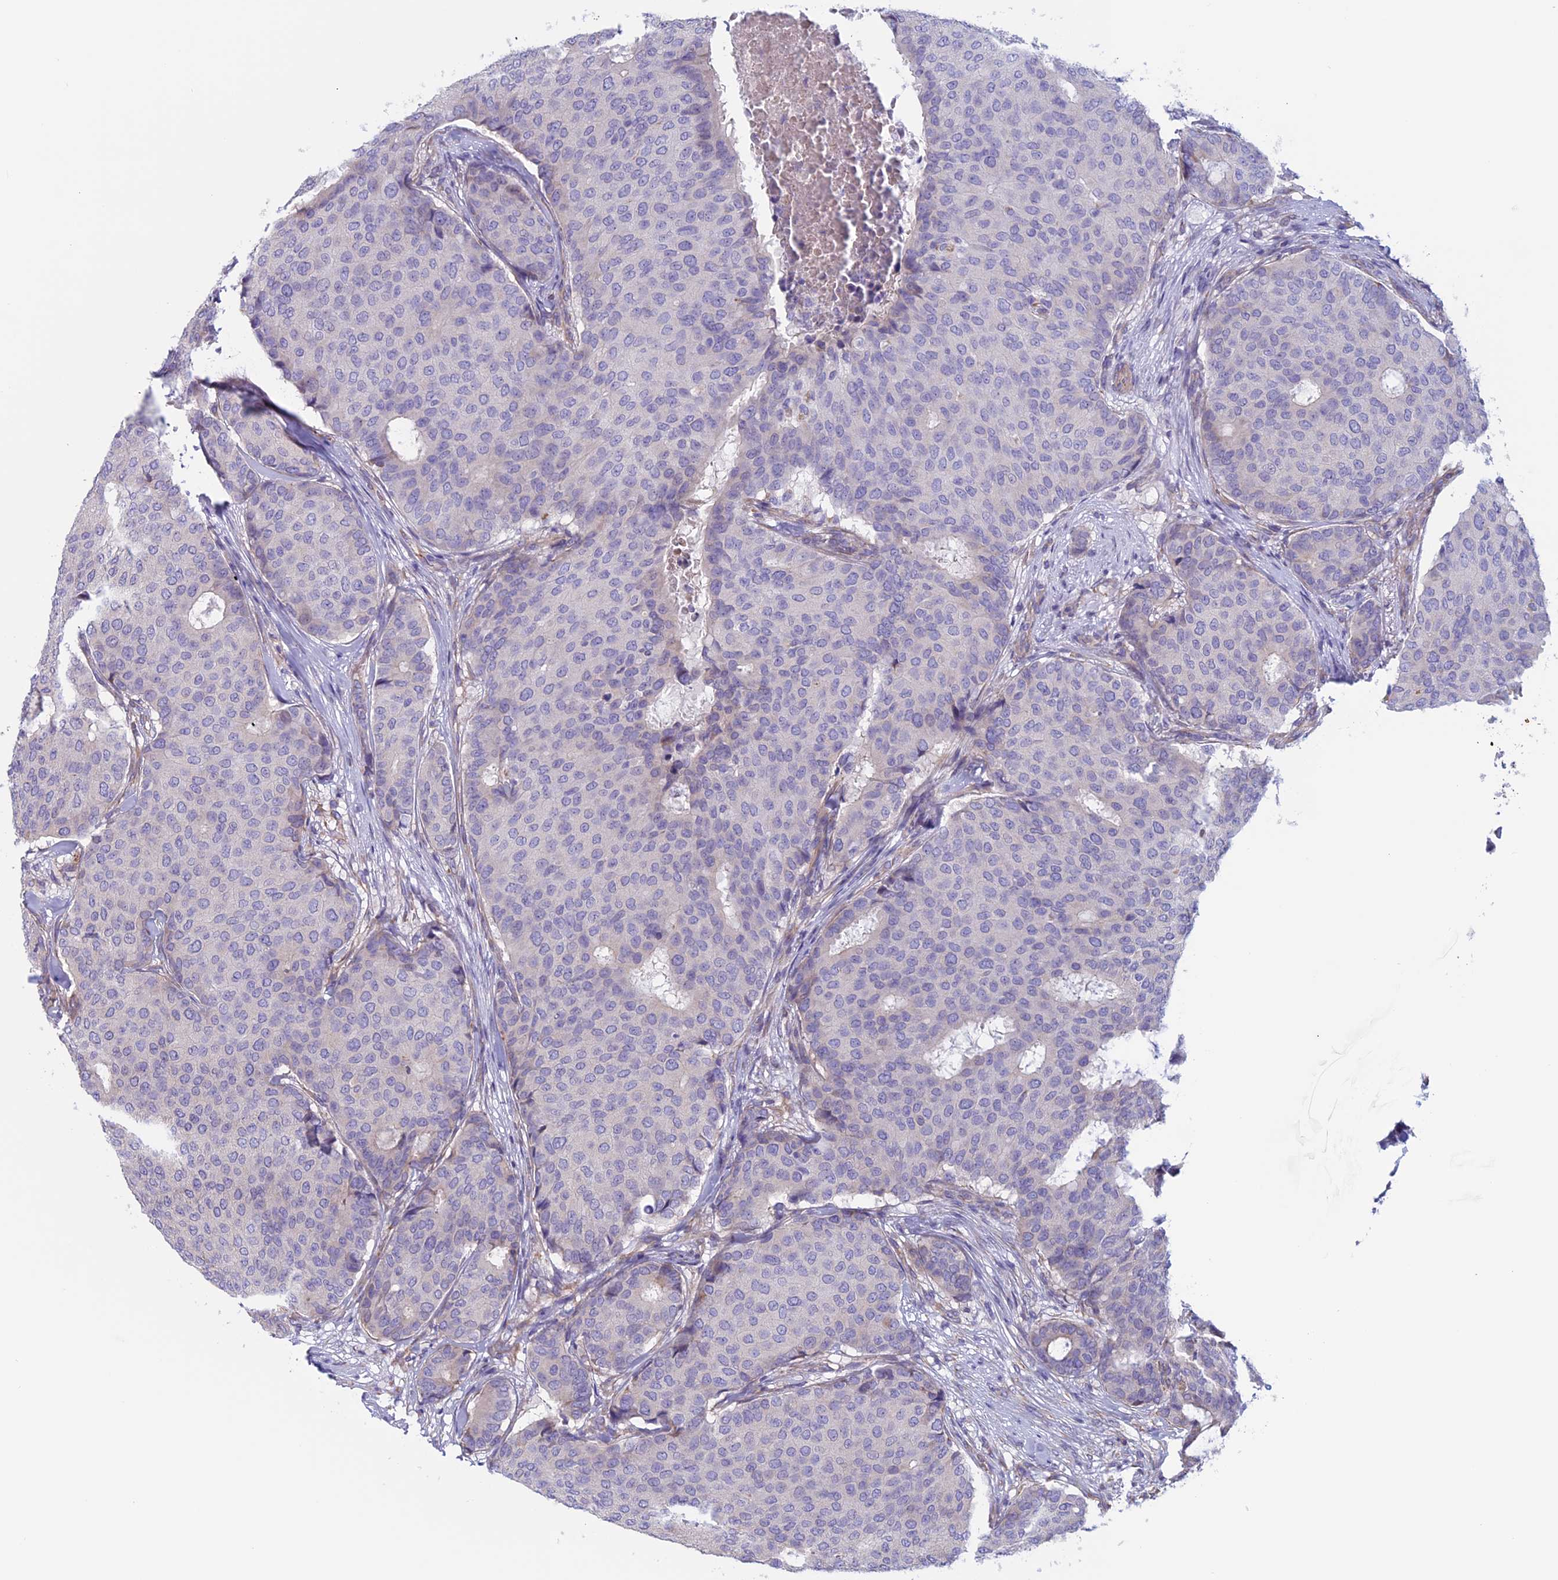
{"staining": {"intensity": "negative", "quantity": "none", "location": "none"}, "tissue": "breast cancer", "cell_type": "Tumor cells", "image_type": "cancer", "snomed": [{"axis": "morphology", "description": "Duct carcinoma"}, {"axis": "topography", "description": "Breast"}], "caption": "A micrograph of human breast cancer (intraductal carcinoma) is negative for staining in tumor cells.", "gene": "BCL2L10", "patient": {"sex": "female", "age": 75}}